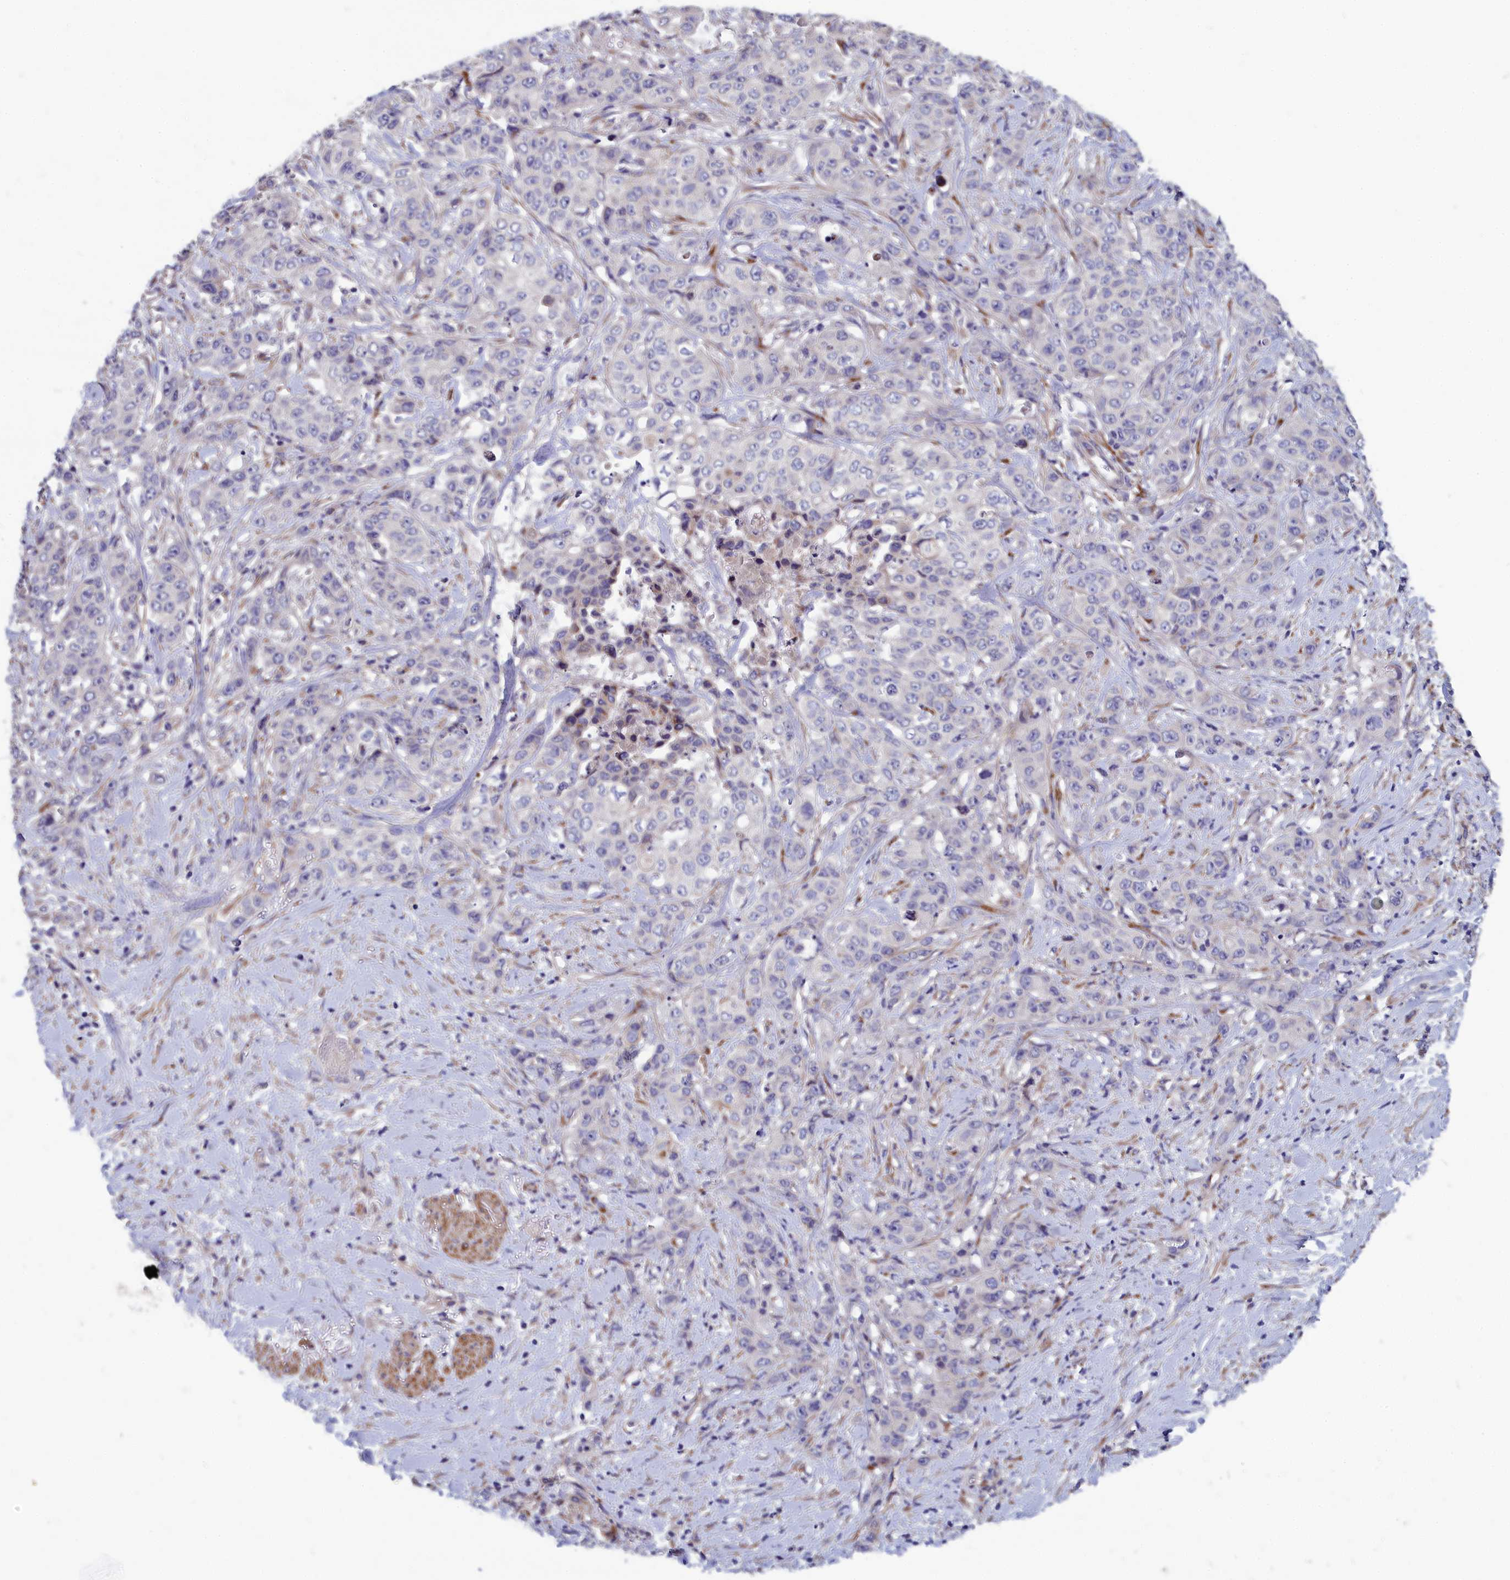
{"staining": {"intensity": "negative", "quantity": "none", "location": "none"}, "tissue": "stomach cancer", "cell_type": "Tumor cells", "image_type": "cancer", "snomed": [{"axis": "morphology", "description": "Adenocarcinoma, NOS"}, {"axis": "topography", "description": "Stomach, upper"}], "caption": "Immunohistochemistry image of neoplastic tissue: human stomach adenocarcinoma stained with DAB (3,3'-diaminobenzidine) reveals no significant protein staining in tumor cells. (DAB (3,3'-diaminobenzidine) immunohistochemistry (IHC) visualized using brightfield microscopy, high magnification).", "gene": "TUBGCP4", "patient": {"sex": "male", "age": 62}}